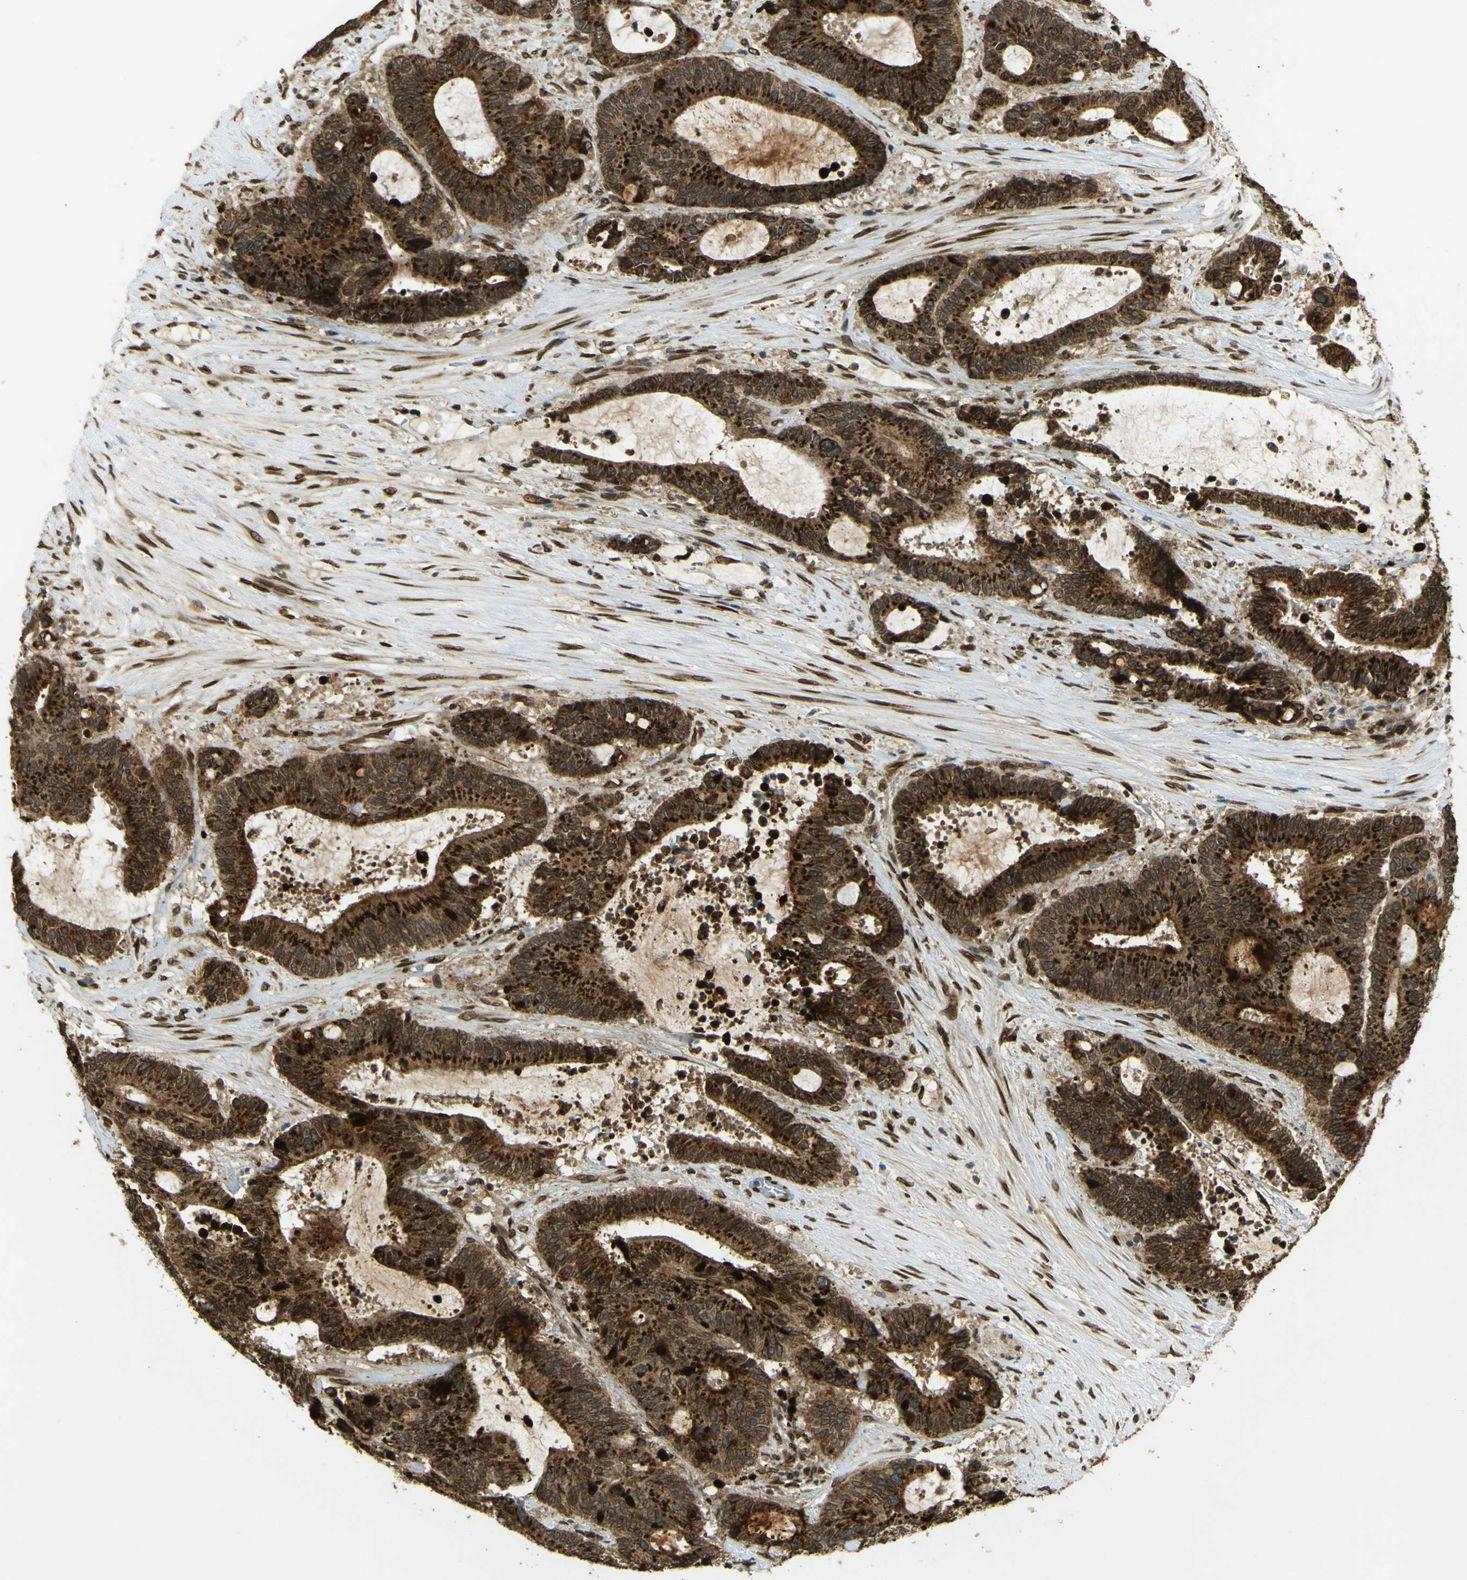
{"staining": {"intensity": "strong", "quantity": ">75%", "location": "cytoplasmic/membranous"}, "tissue": "liver cancer", "cell_type": "Tumor cells", "image_type": "cancer", "snomed": [{"axis": "morphology", "description": "Normal tissue, NOS"}, {"axis": "morphology", "description": "Cholangiocarcinoma"}, {"axis": "topography", "description": "Liver"}, {"axis": "topography", "description": "Peripheral nerve tissue"}], "caption": "Protein expression analysis of liver cancer reveals strong cytoplasmic/membranous expression in about >75% of tumor cells.", "gene": "GALNT1", "patient": {"sex": "female", "age": 73}}